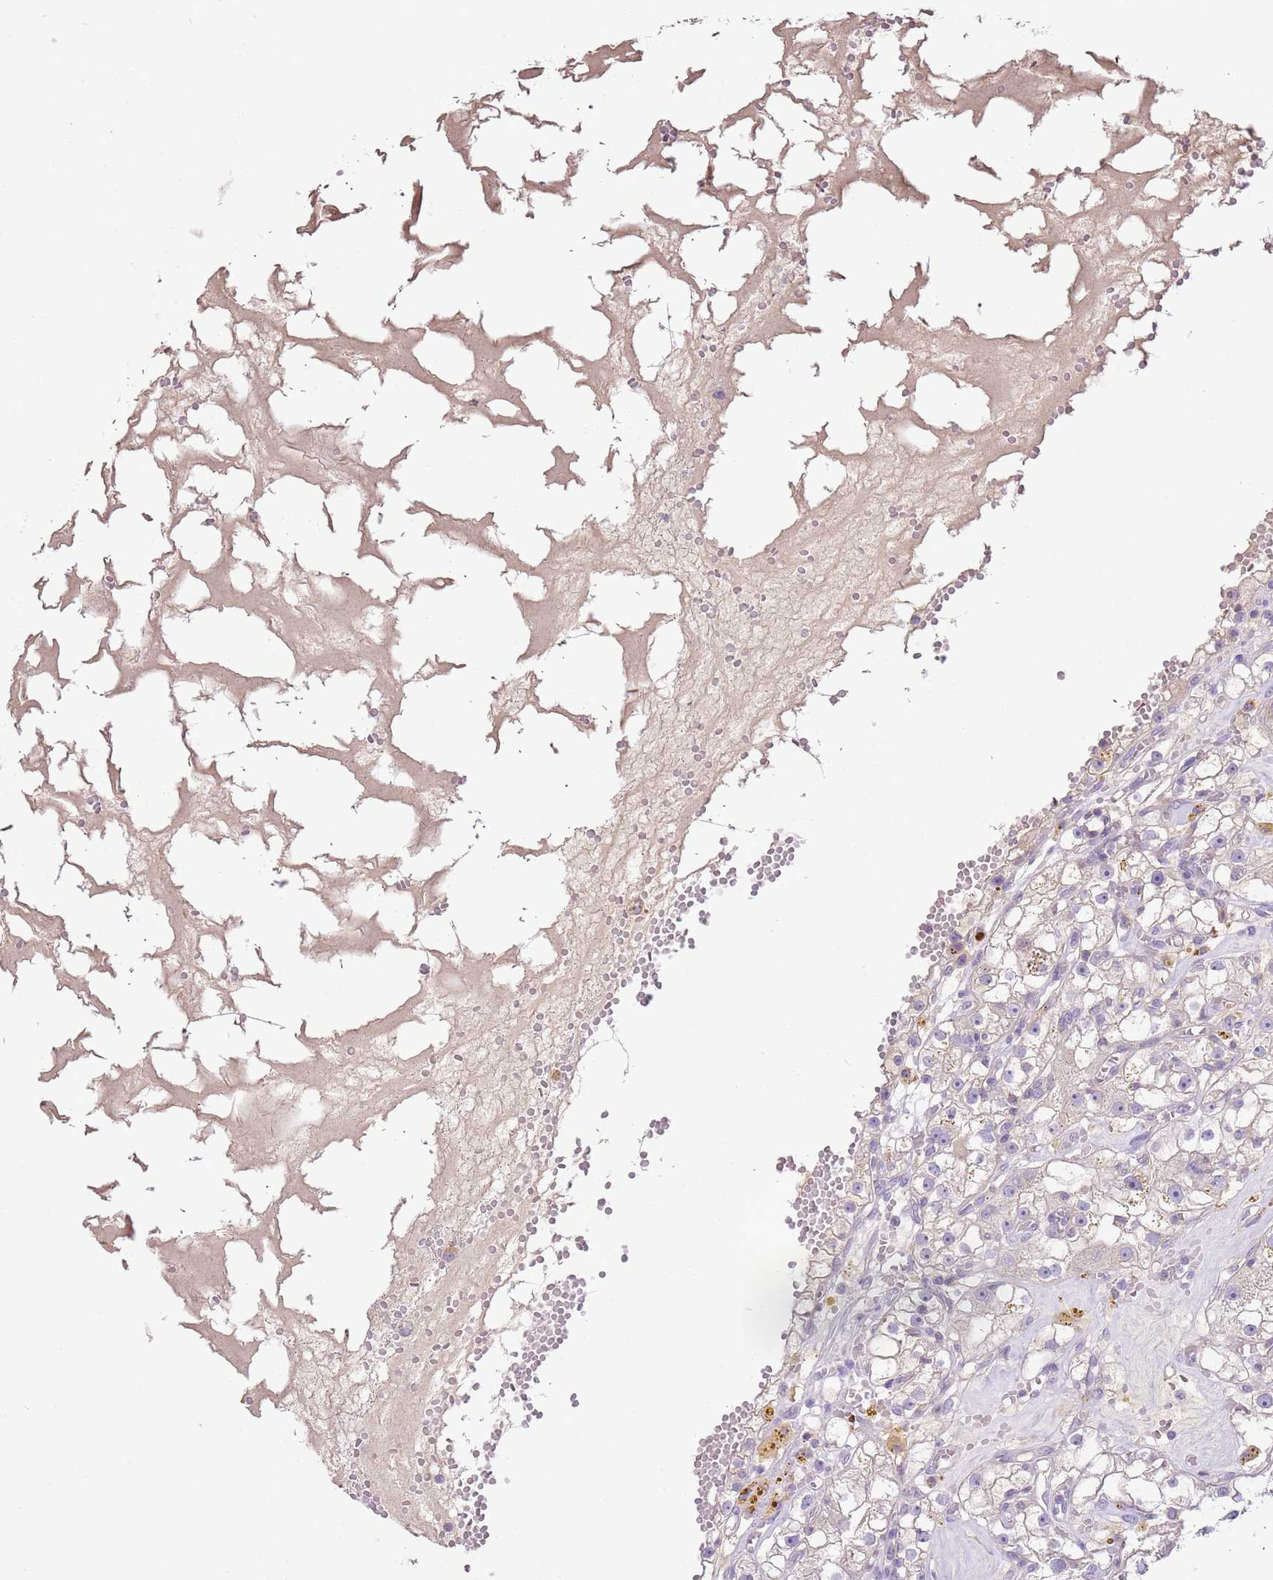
{"staining": {"intensity": "negative", "quantity": "none", "location": "none"}, "tissue": "renal cancer", "cell_type": "Tumor cells", "image_type": "cancer", "snomed": [{"axis": "morphology", "description": "Adenocarcinoma, NOS"}, {"axis": "topography", "description": "Kidney"}], "caption": "This is an IHC histopathology image of human renal cancer. There is no staining in tumor cells.", "gene": "IL2RG", "patient": {"sex": "male", "age": 56}}